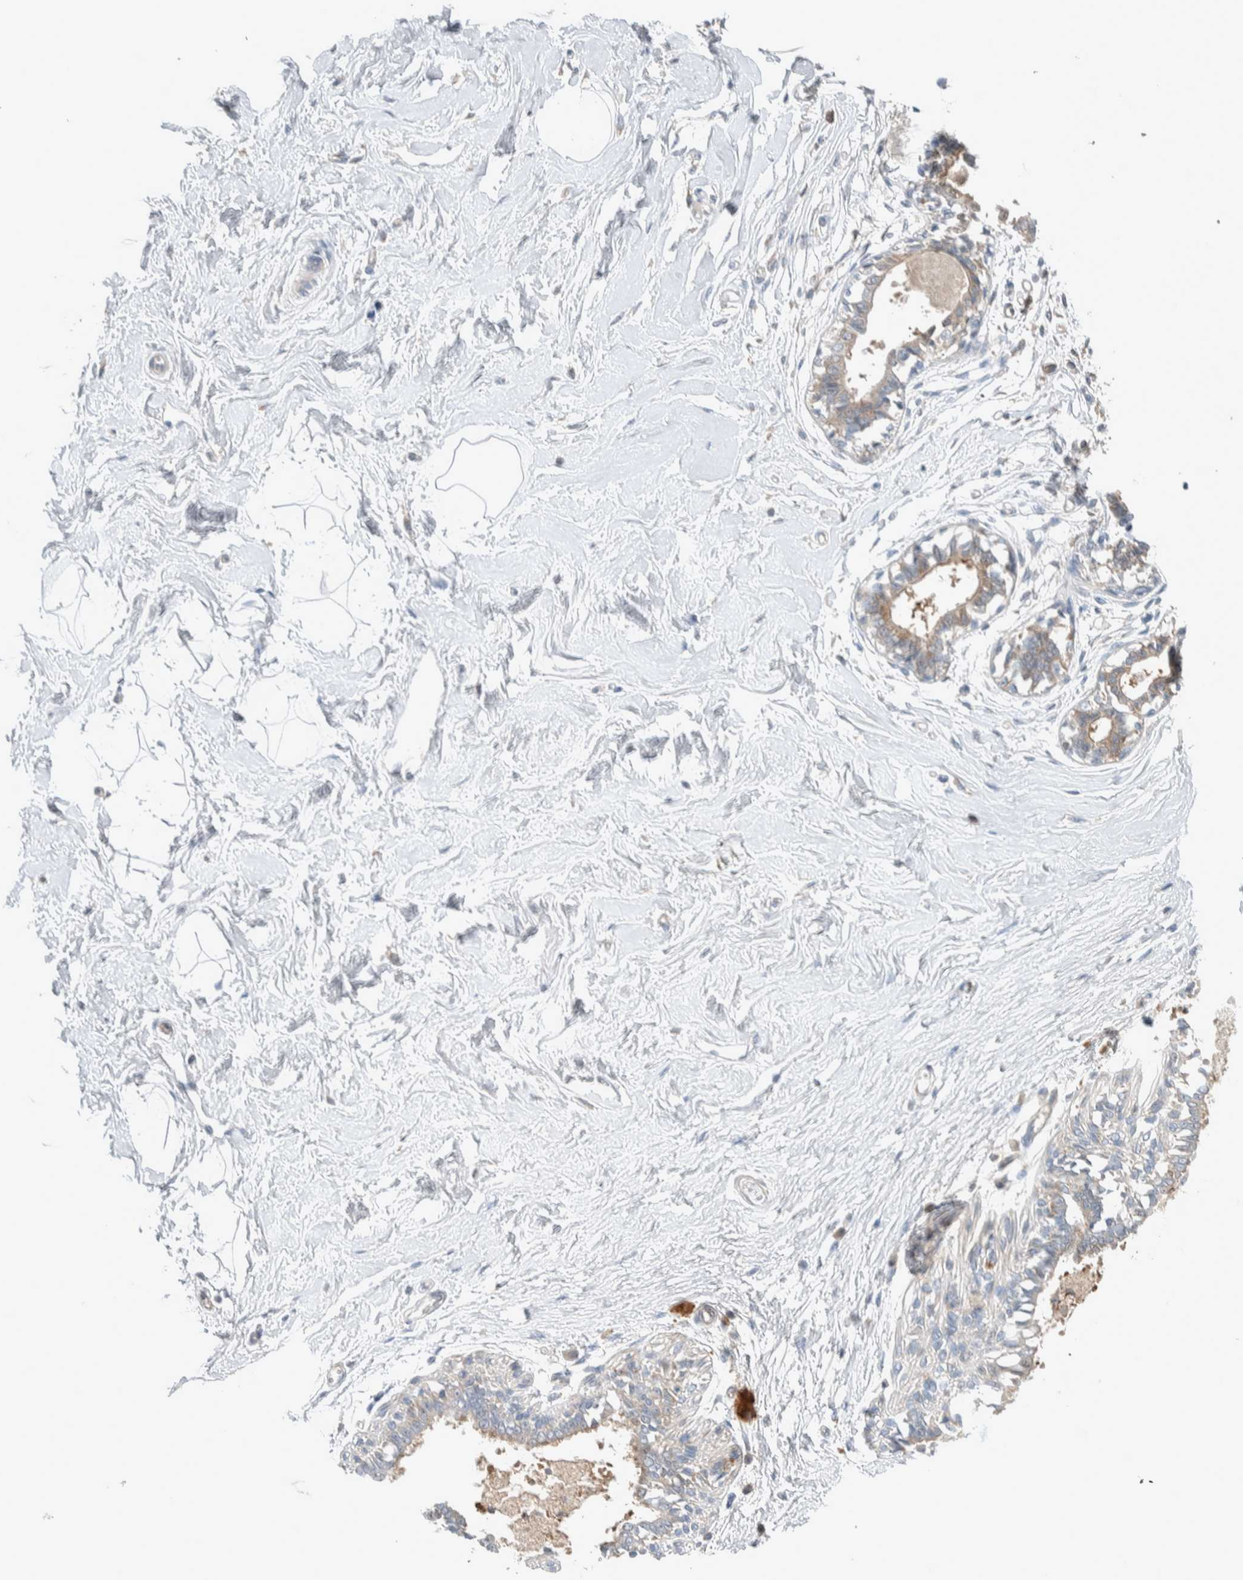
{"staining": {"intensity": "negative", "quantity": "none", "location": "none"}, "tissue": "breast", "cell_type": "Adipocytes", "image_type": "normal", "snomed": [{"axis": "morphology", "description": "Normal tissue, NOS"}, {"axis": "topography", "description": "Breast"}], "caption": "Photomicrograph shows no protein expression in adipocytes of normal breast.", "gene": "NFKB2", "patient": {"sex": "female", "age": 45}}